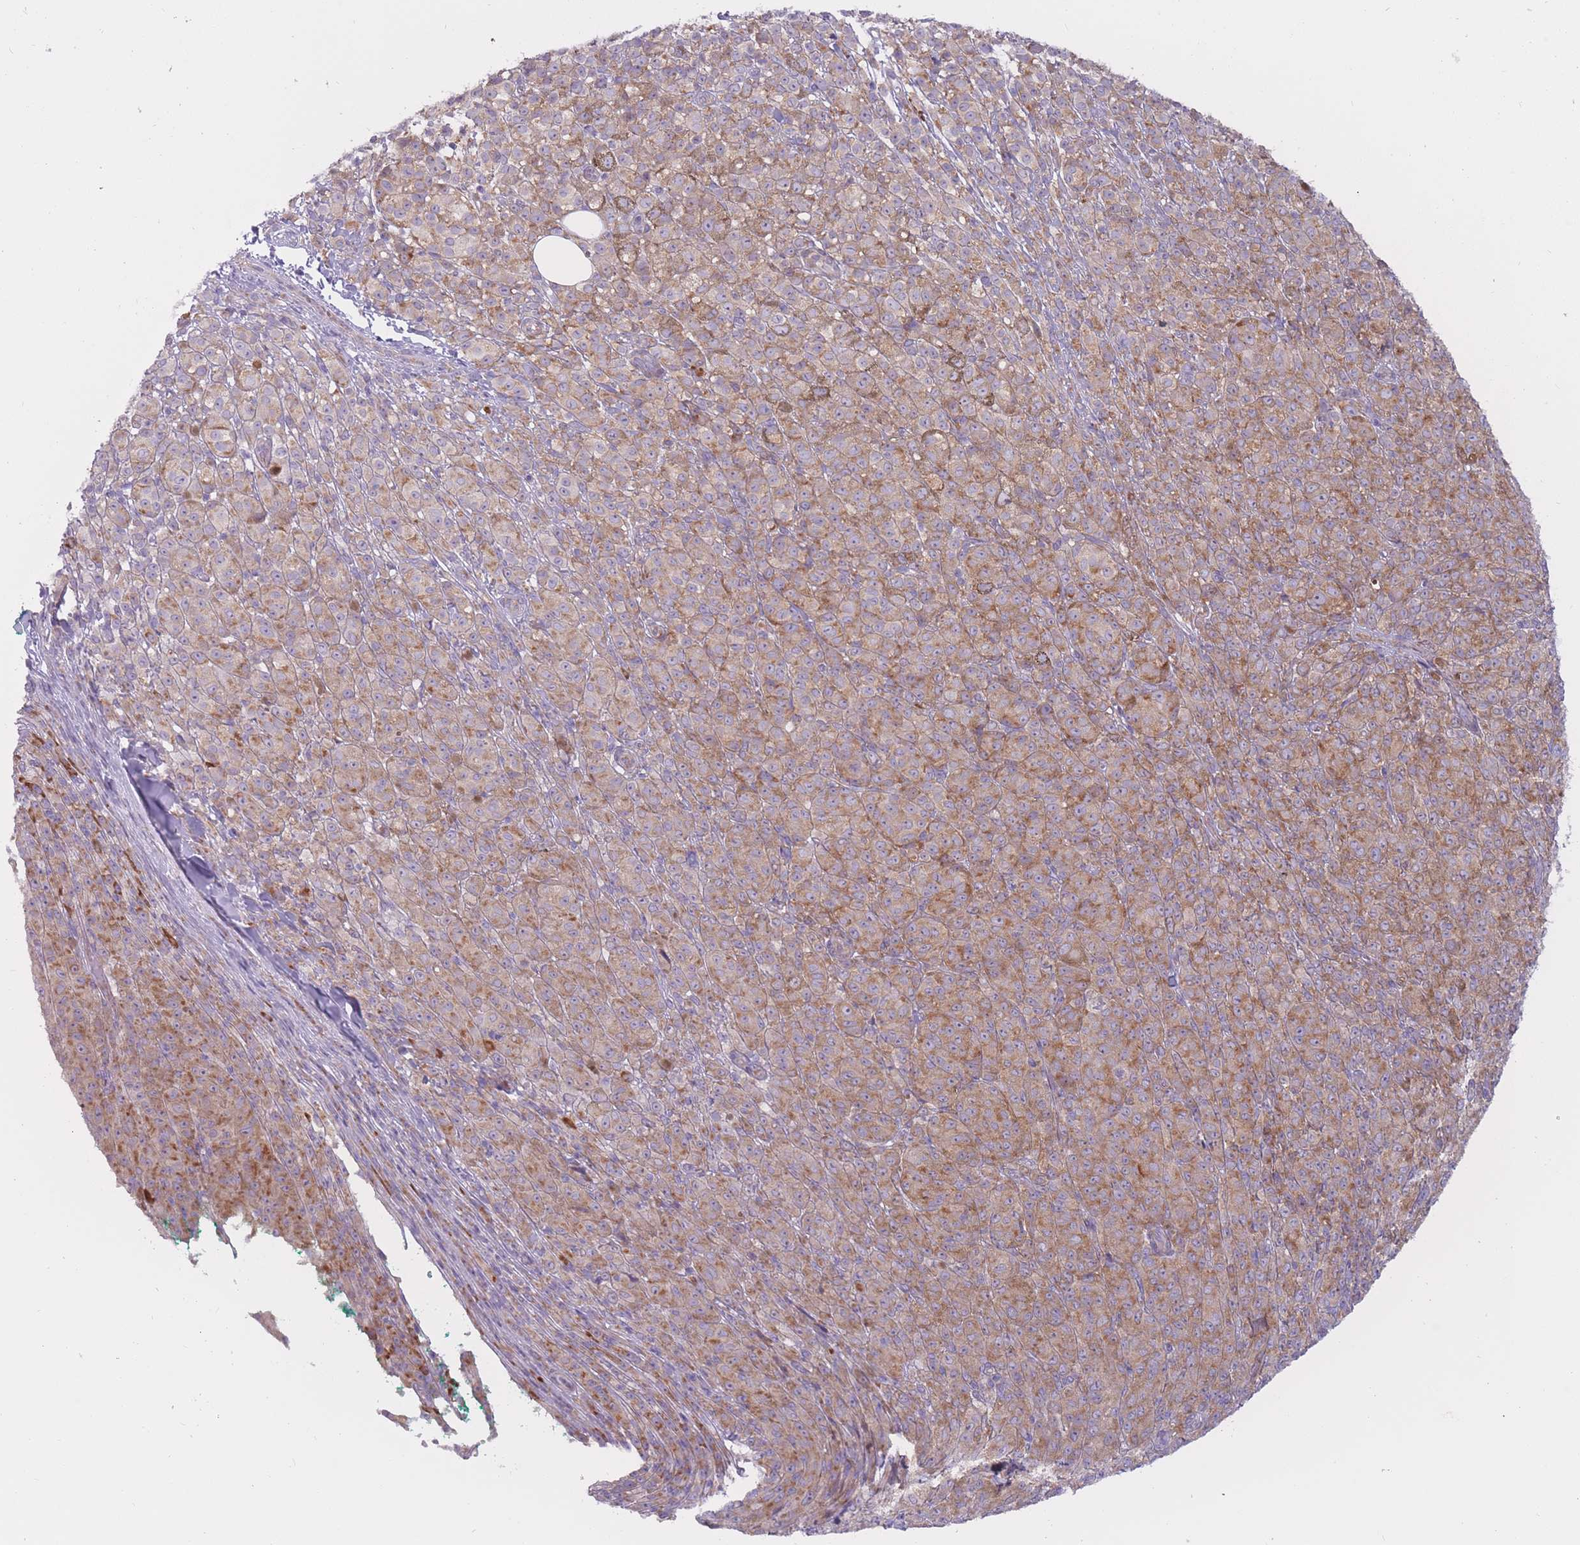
{"staining": {"intensity": "moderate", "quantity": ">75%", "location": "cytoplasmic/membranous"}, "tissue": "melanoma", "cell_type": "Tumor cells", "image_type": "cancer", "snomed": [{"axis": "morphology", "description": "Malignant melanoma, NOS"}, {"axis": "topography", "description": "Skin"}], "caption": "This is a photomicrograph of immunohistochemistry (IHC) staining of malignant melanoma, which shows moderate staining in the cytoplasmic/membranous of tumor cells.", "gene": "RPL18", "patient": {"sex": "female", "age": 52}}